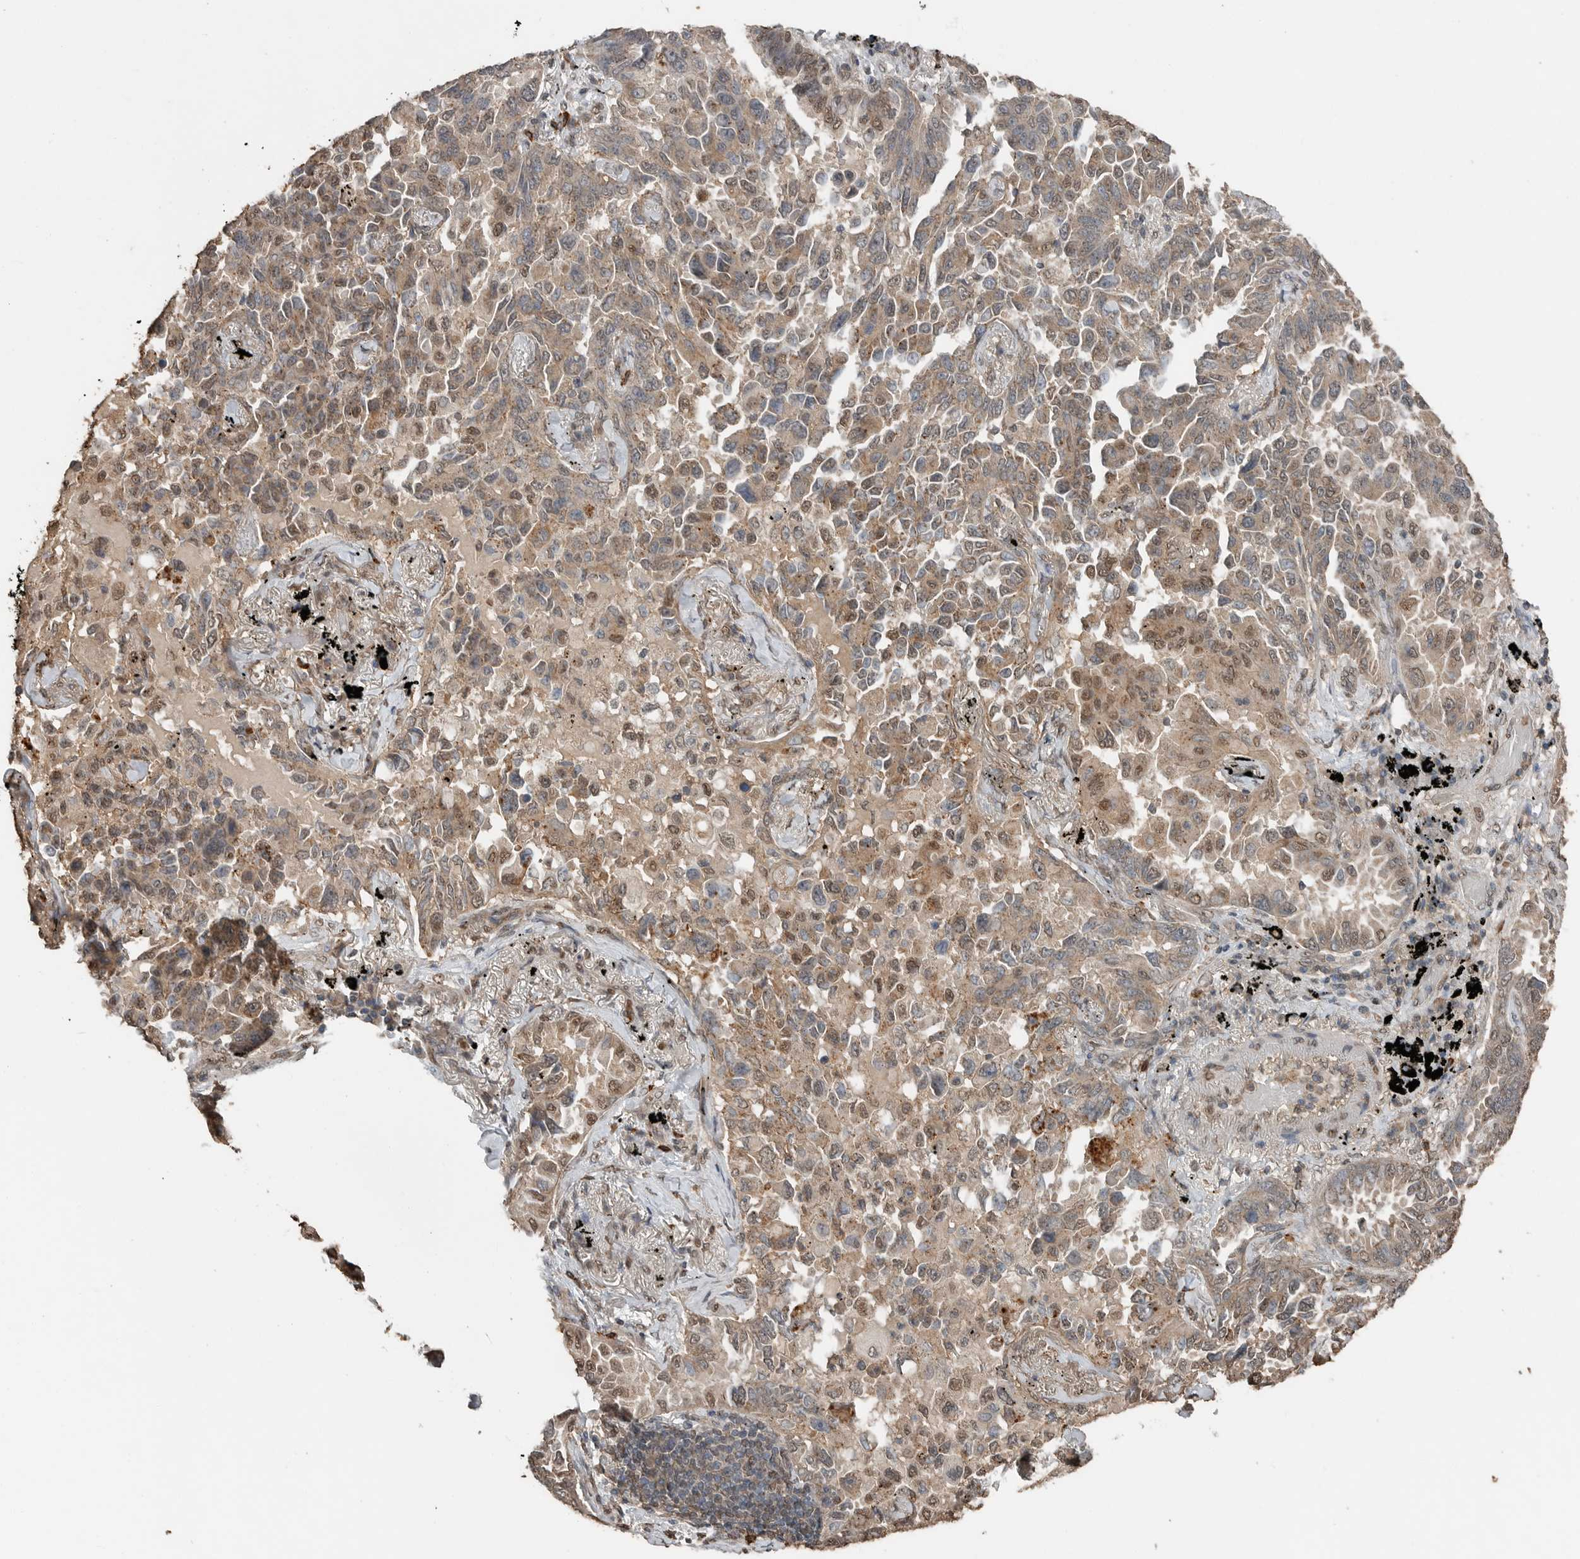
{"staining": {"intensity": "weak", "quantity": ">75%", "location": "cytoplasmic/membranous,nuclear"}, "tissue": "lung cancer", "cell_type": "Tumor cells", "image_type": "cancer", "snomed": [{"axis": "morphology", "description": "Adenocarcinoma, NOS"}, {"axis": "topography", "description": "Lung"}], "caption": "Tumor cells exhibit low levels of weak cytoplasmic/membranous and nuclear expression in about >75% of cells in human lung adenocarcinoma.", "gene": "BLZF1", "patient": {"sex": "female", "age": 67}}